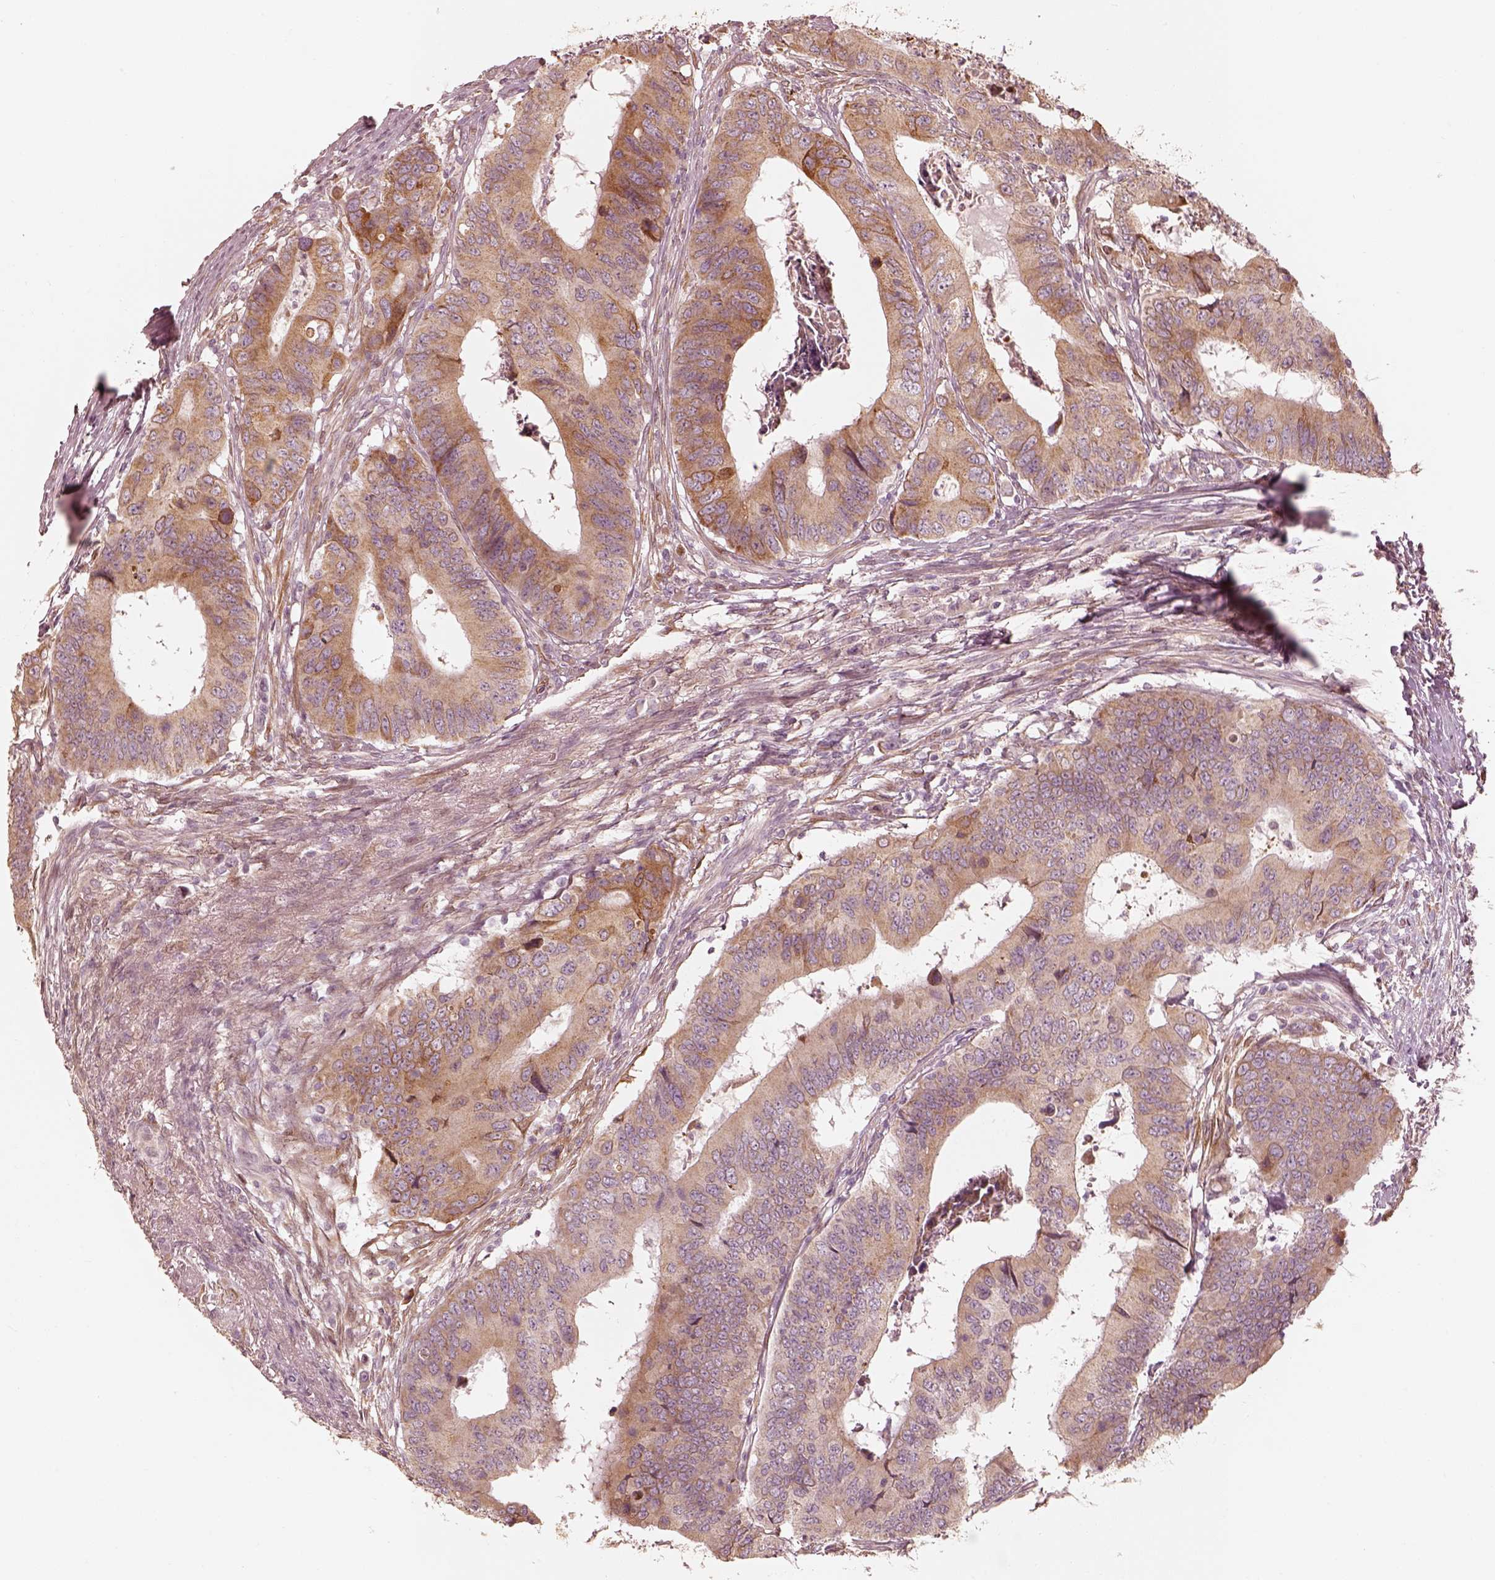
{"staining": {"intensity": "strong", "quantity": "<25%", "location": "cytoplasmic/membranous"}, "tissue": "colorectal cancer", "cell_type": "Tumor cells", "image_type": "cancer", "snomed": [{"axis": "morphology", "description": "Adenocarcinoma, NOS"}, {"axis": "topography", "description": "Colon"}], "caption": "Brown immunohistochemical staining in human adenocarcinoma (colorectal) exhibits strong cytoplasmic/membranous positivity in about <25% of tumor cells. (DAB (3,3'-diaminobenzidine) IHC with brightfield microscopy, high magnification).", "gene": "WLS", "patient": {"sex": "male", "age": 53}}